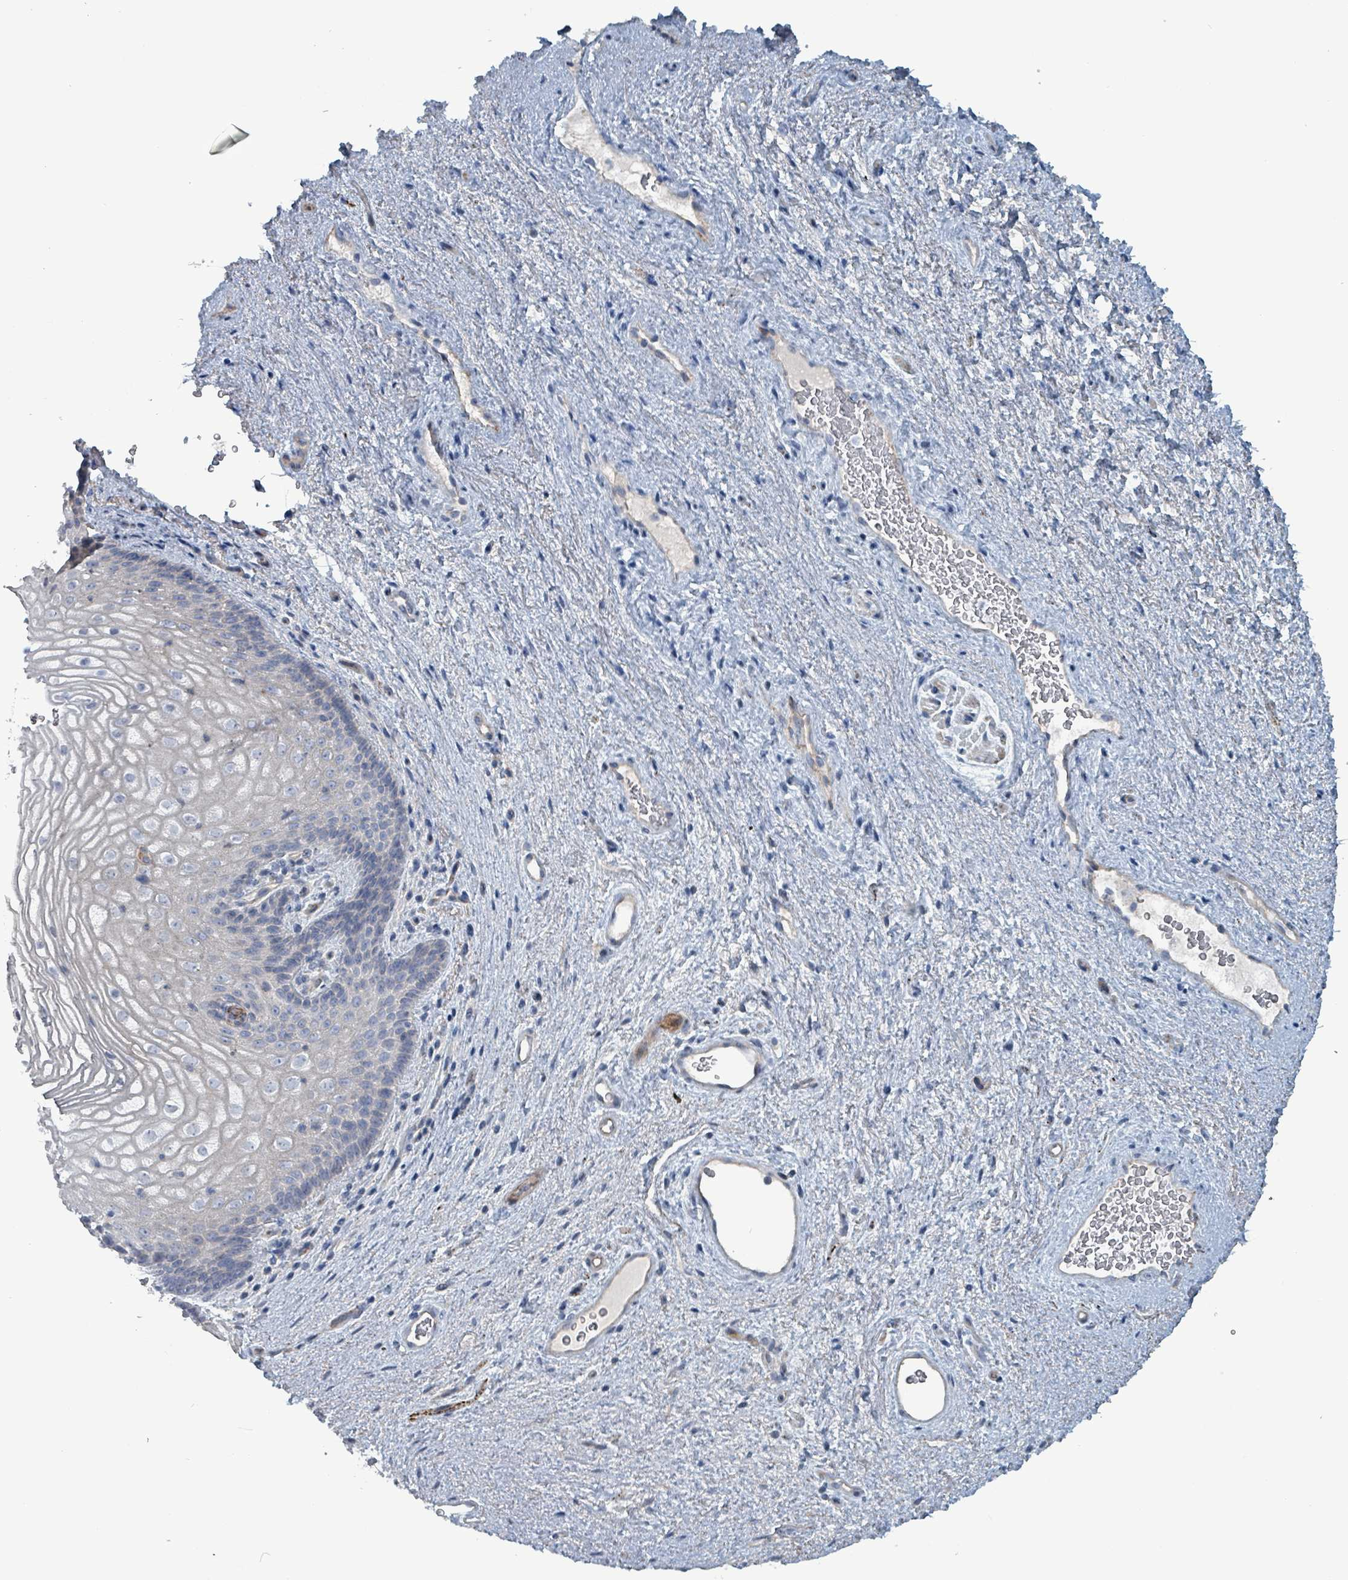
{"staining": {"intensity": "negative", "quantity": "none", "location": "none"}, "tissue": "vagina", "cell_type": "Squamous epithelial cells", "image_type": "normal", "snomed": [{"axis": "morphology", "description": "Normal tissue, NOS"}, {"axis": "topography", "description": "Vagina"}], "caption": "DAB (3,3'-diaminobenzidine) immunohistochemical staining of normal human vagina reveals no significant staining in squamous epithelial cells.", "gene": "TAAR5", "patient": {"sex": "female", "age": 47}}